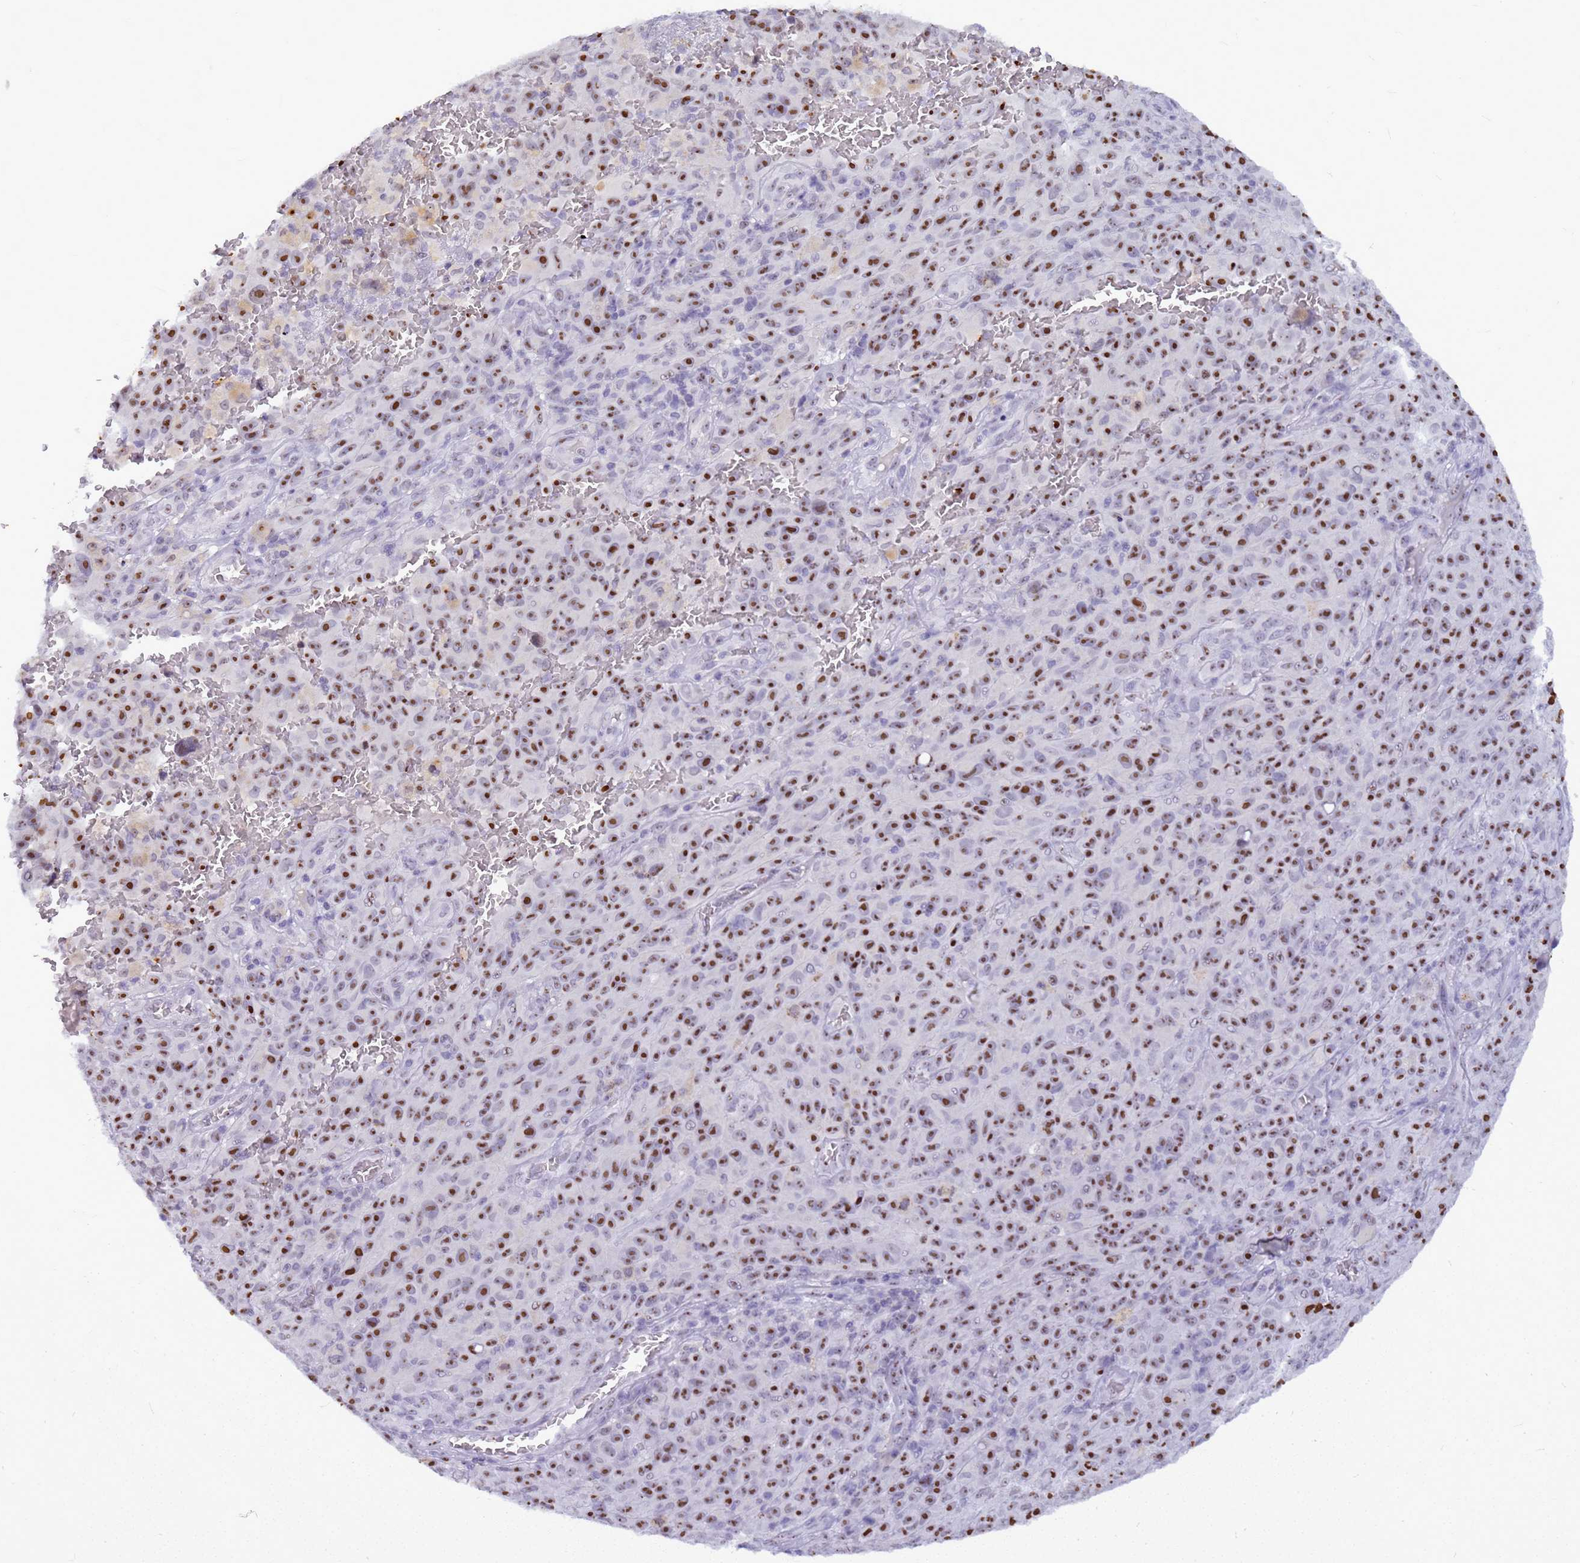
{"staining": {"intensity": "strong", "quantity": ">75%", "location": "nuclear"}, "tissue": "melanoma", "cell_type": "Tumor cells", "image_type": "cancer", "snomed": [{"axis": "morphology", "description": "Malignant melanoma, NOS"}, {"axis": "topography", "description": "Skin"}], "caption": "Melanoma stained with a brown dye displays strong nuclear positive expression in about >75% of tumor cells.", "gene": "DMRTC2", "patient": {"sex": "female", "age": 82}}